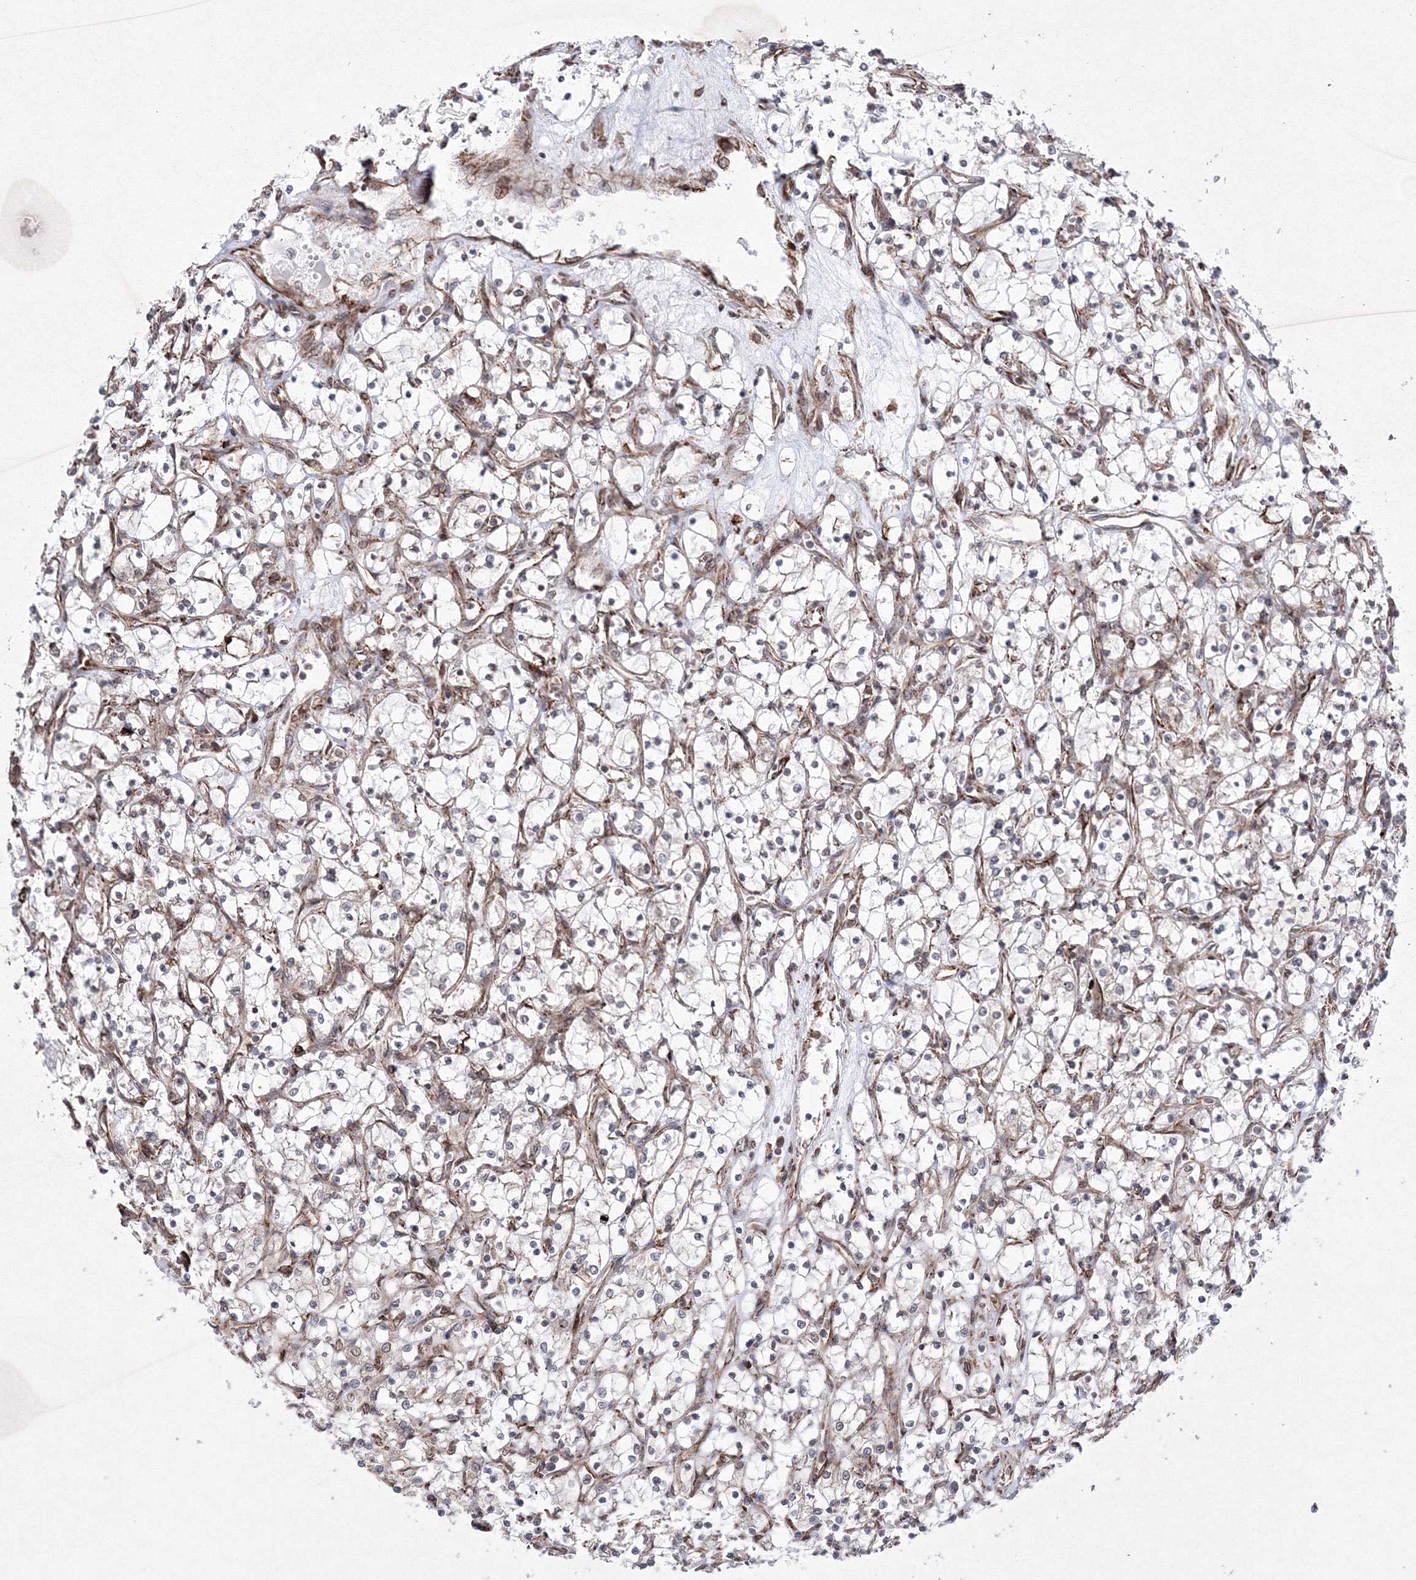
{"staining": {"intensity": "weak", "quantity": "<25%", "location": "cytoplasmic/membranous,nuclear"}, "tissue": "renal cancer", "cell_type": "Tumor cells", "image_type": "cancer", "snomed": [{"axis": "morphology", "description": "Adenocarcinoma, NOS"}, {"axis": "topography", "description": "Kidney"}], "caption": "Immunohistochemistry (IHC) photomicrograph of renal adenocarcinoma stained for a protein (brown), which reveals no positivity in tumor cells.", "gene": "EFCAB12", "patient": {"sex": "female", "age": 69}}